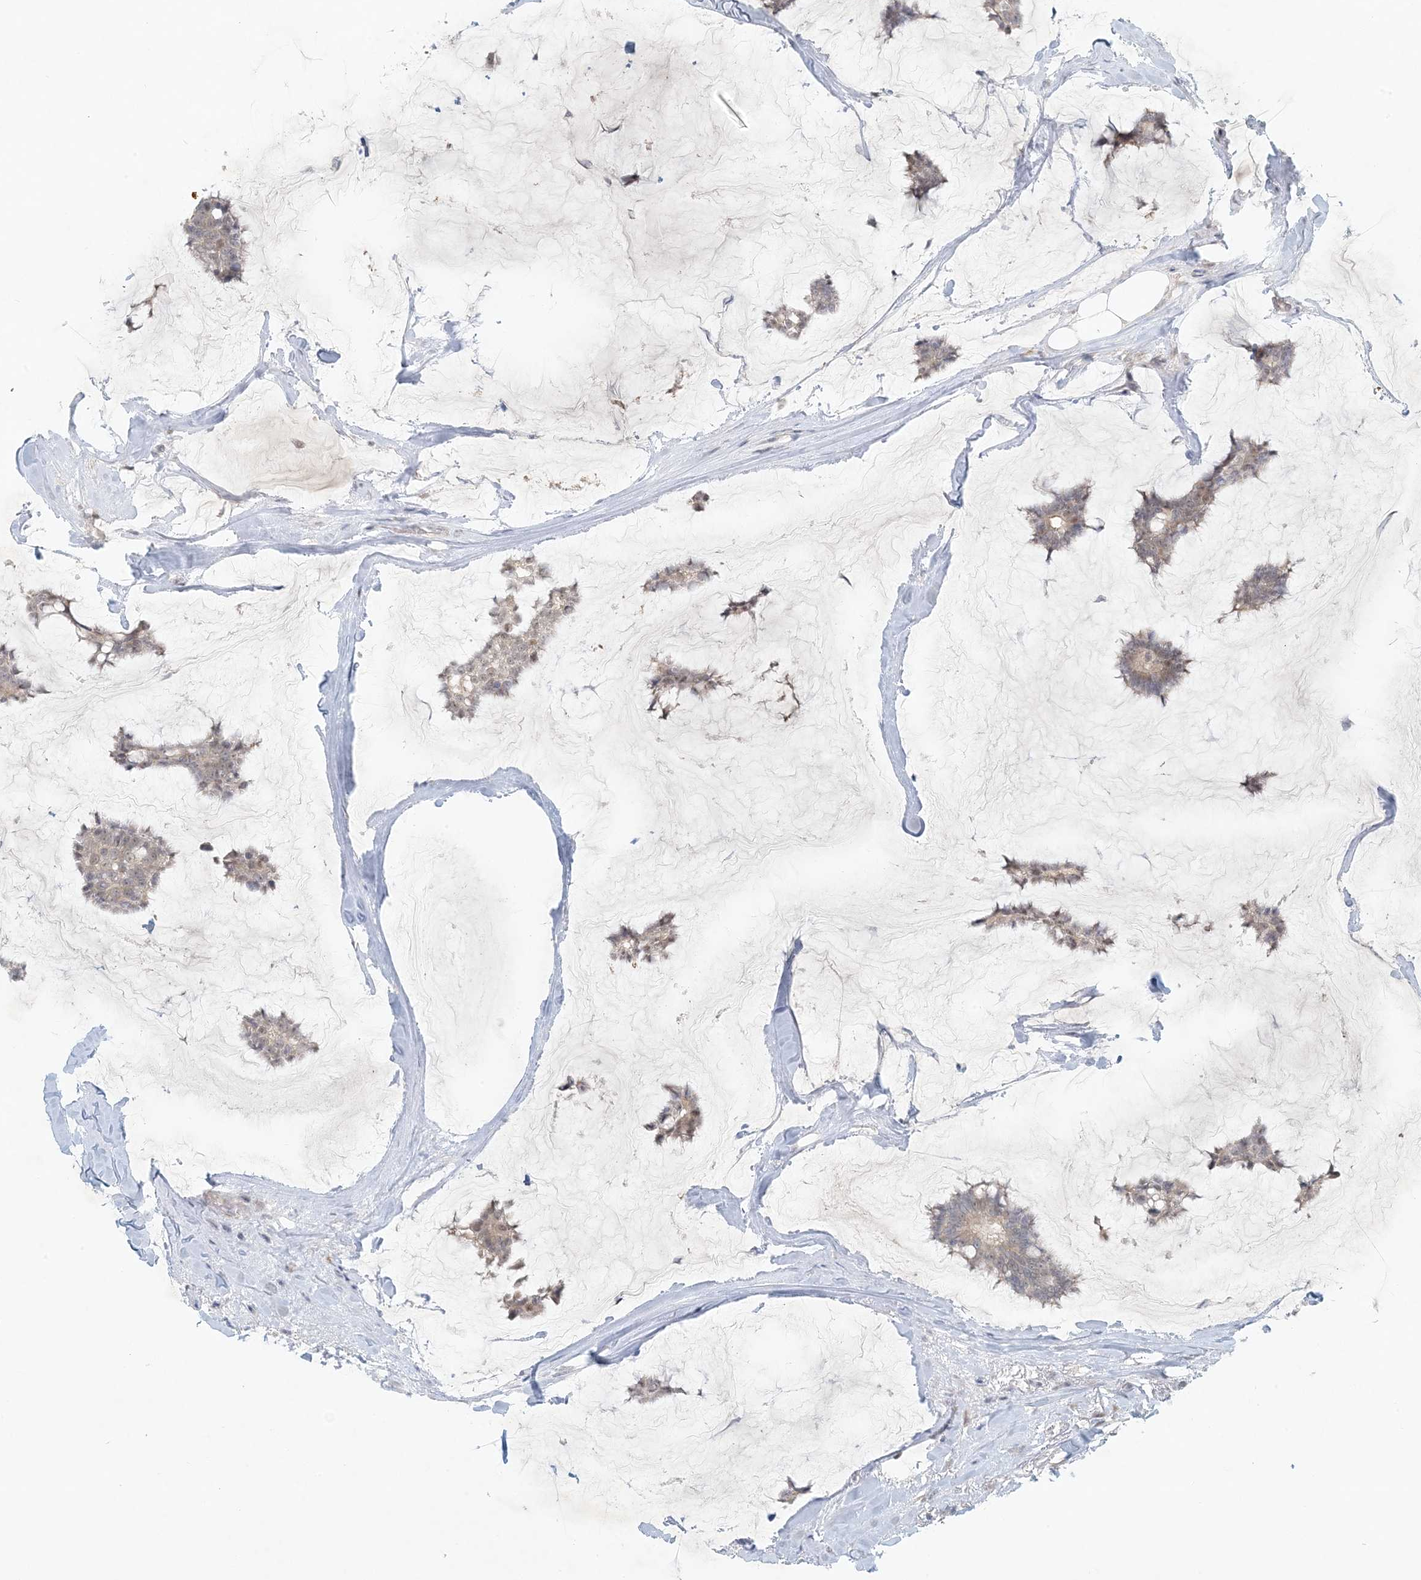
{"staining": {"intensity": "weak", "quantity": ">75%", "location": "cytoplasmic/membranous,nuclear"}, "tissue": "breast cancer", "cell_type": "Tumor cells", "image_type": "cancer", "snomed": [{"axis": "morphology", "description": "Duct carcinoma"}, {"axis": "topography", "description": "Breast"}], "caption": "Breast cancer (infiltrating ductal carcinoma) stained with DAB (3,3'-diaminobenzidine) immunohistochemistry shows low levels of weak cytoplasmic/membranous and nuclear positivity in approximately >75% of tumor cells. (DAB (3,3'-diaminobenzidine) IHC, brown staining for protein, blue staining for nuclei).", "gene": "OBI1", "patient": {"sex": "female", "age": 93}}